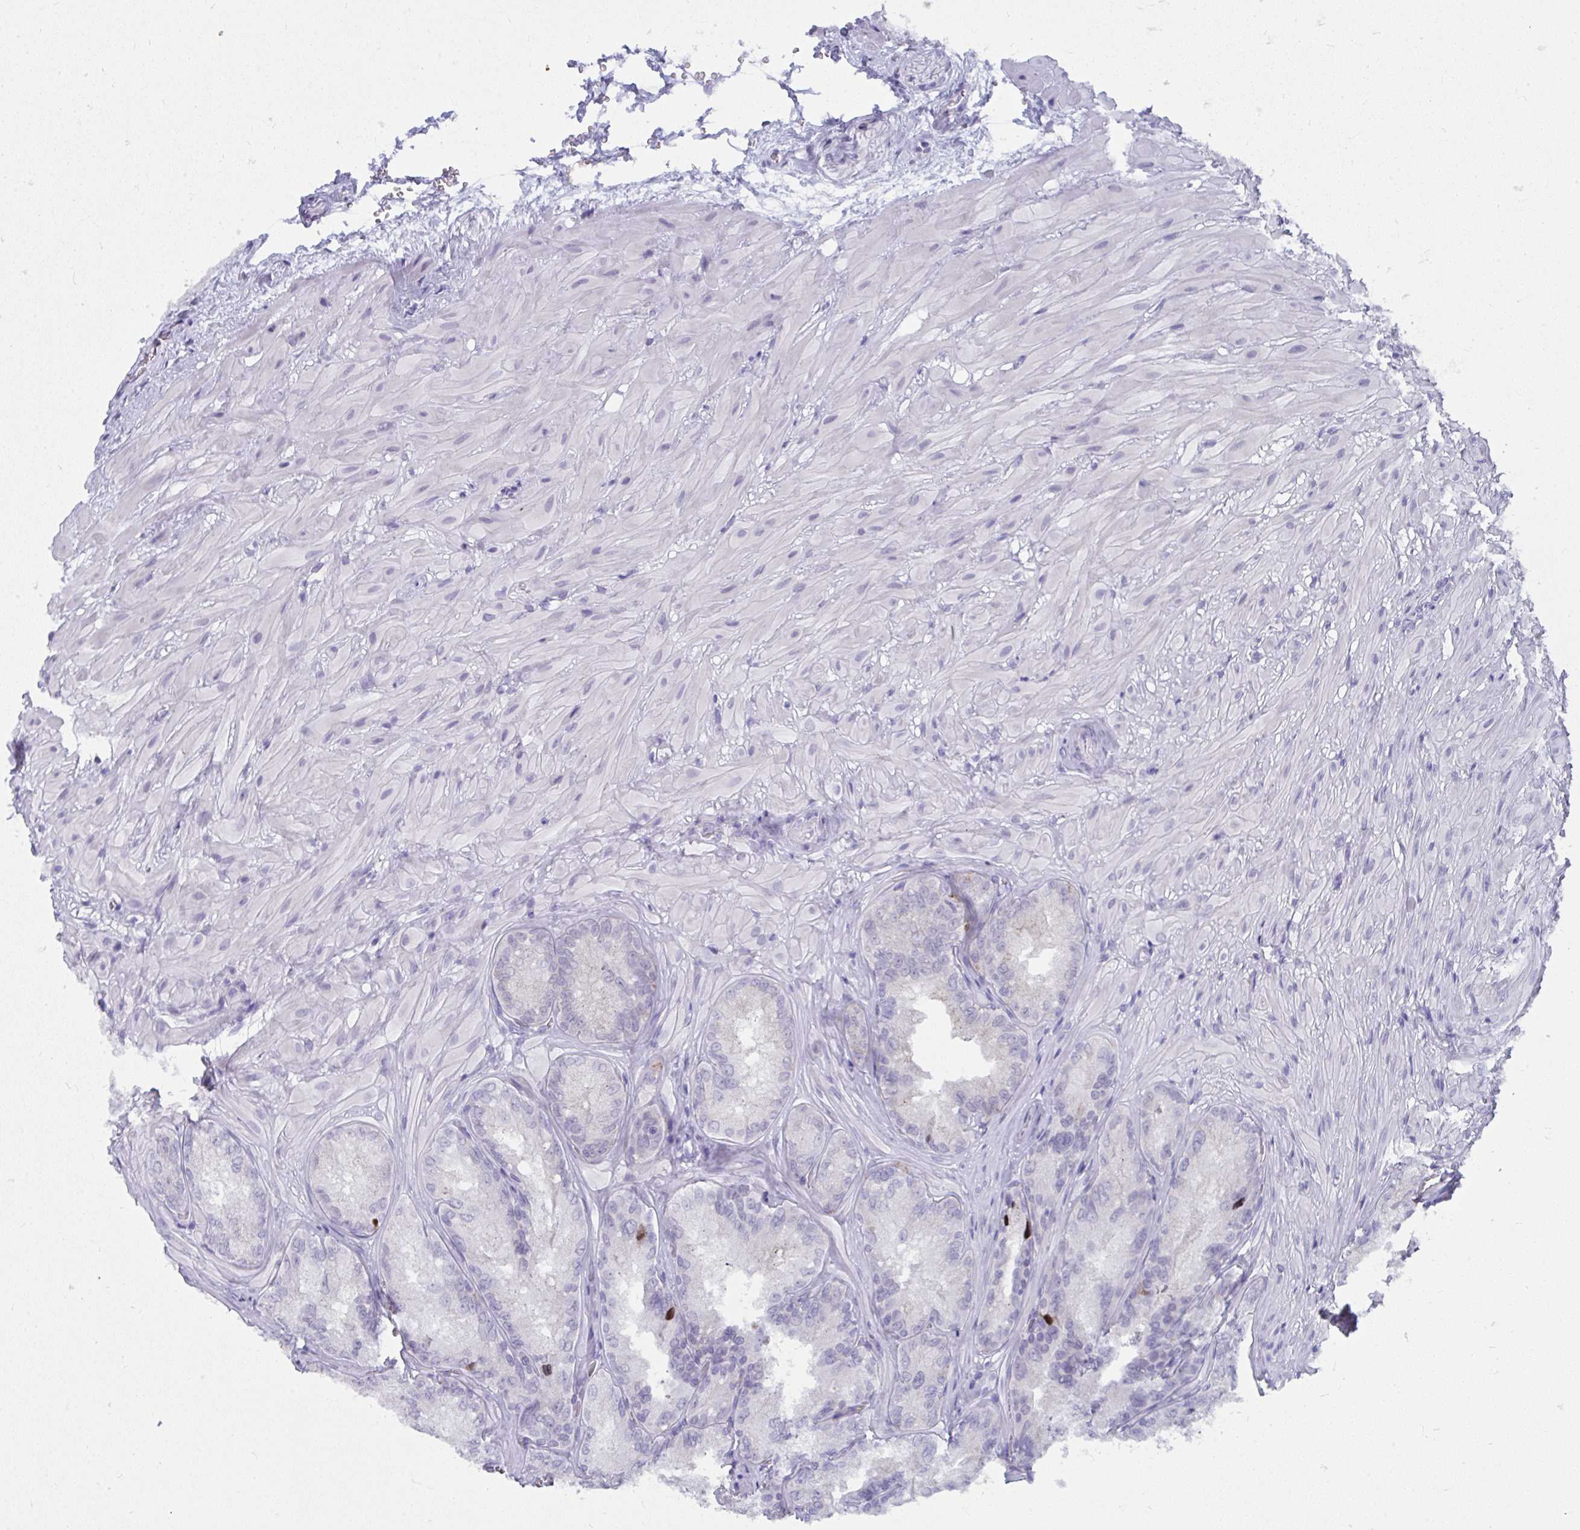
{"staining": {"intensity": "negative", "quantity": "none", "location": "none"}, "tissue": "seminal vesicle", "cell_type": "Glandular cells", "image_type": "normal", "snomed": [{"axis": "morphology", "description": "Normal tissue, NOS"}, {"axis": "topography", "description": "Seminal veicle"}], "caption": "There is no significant expression in glandular cells of seminal vesicle. (DAB (3,3'-diaminobenzidine) immunohistochemistry (IHC) visualized using brightfield microscopy, high magnification).", "gene": "UGT3A2", "patient": {"sex": "male", "age": 47}}